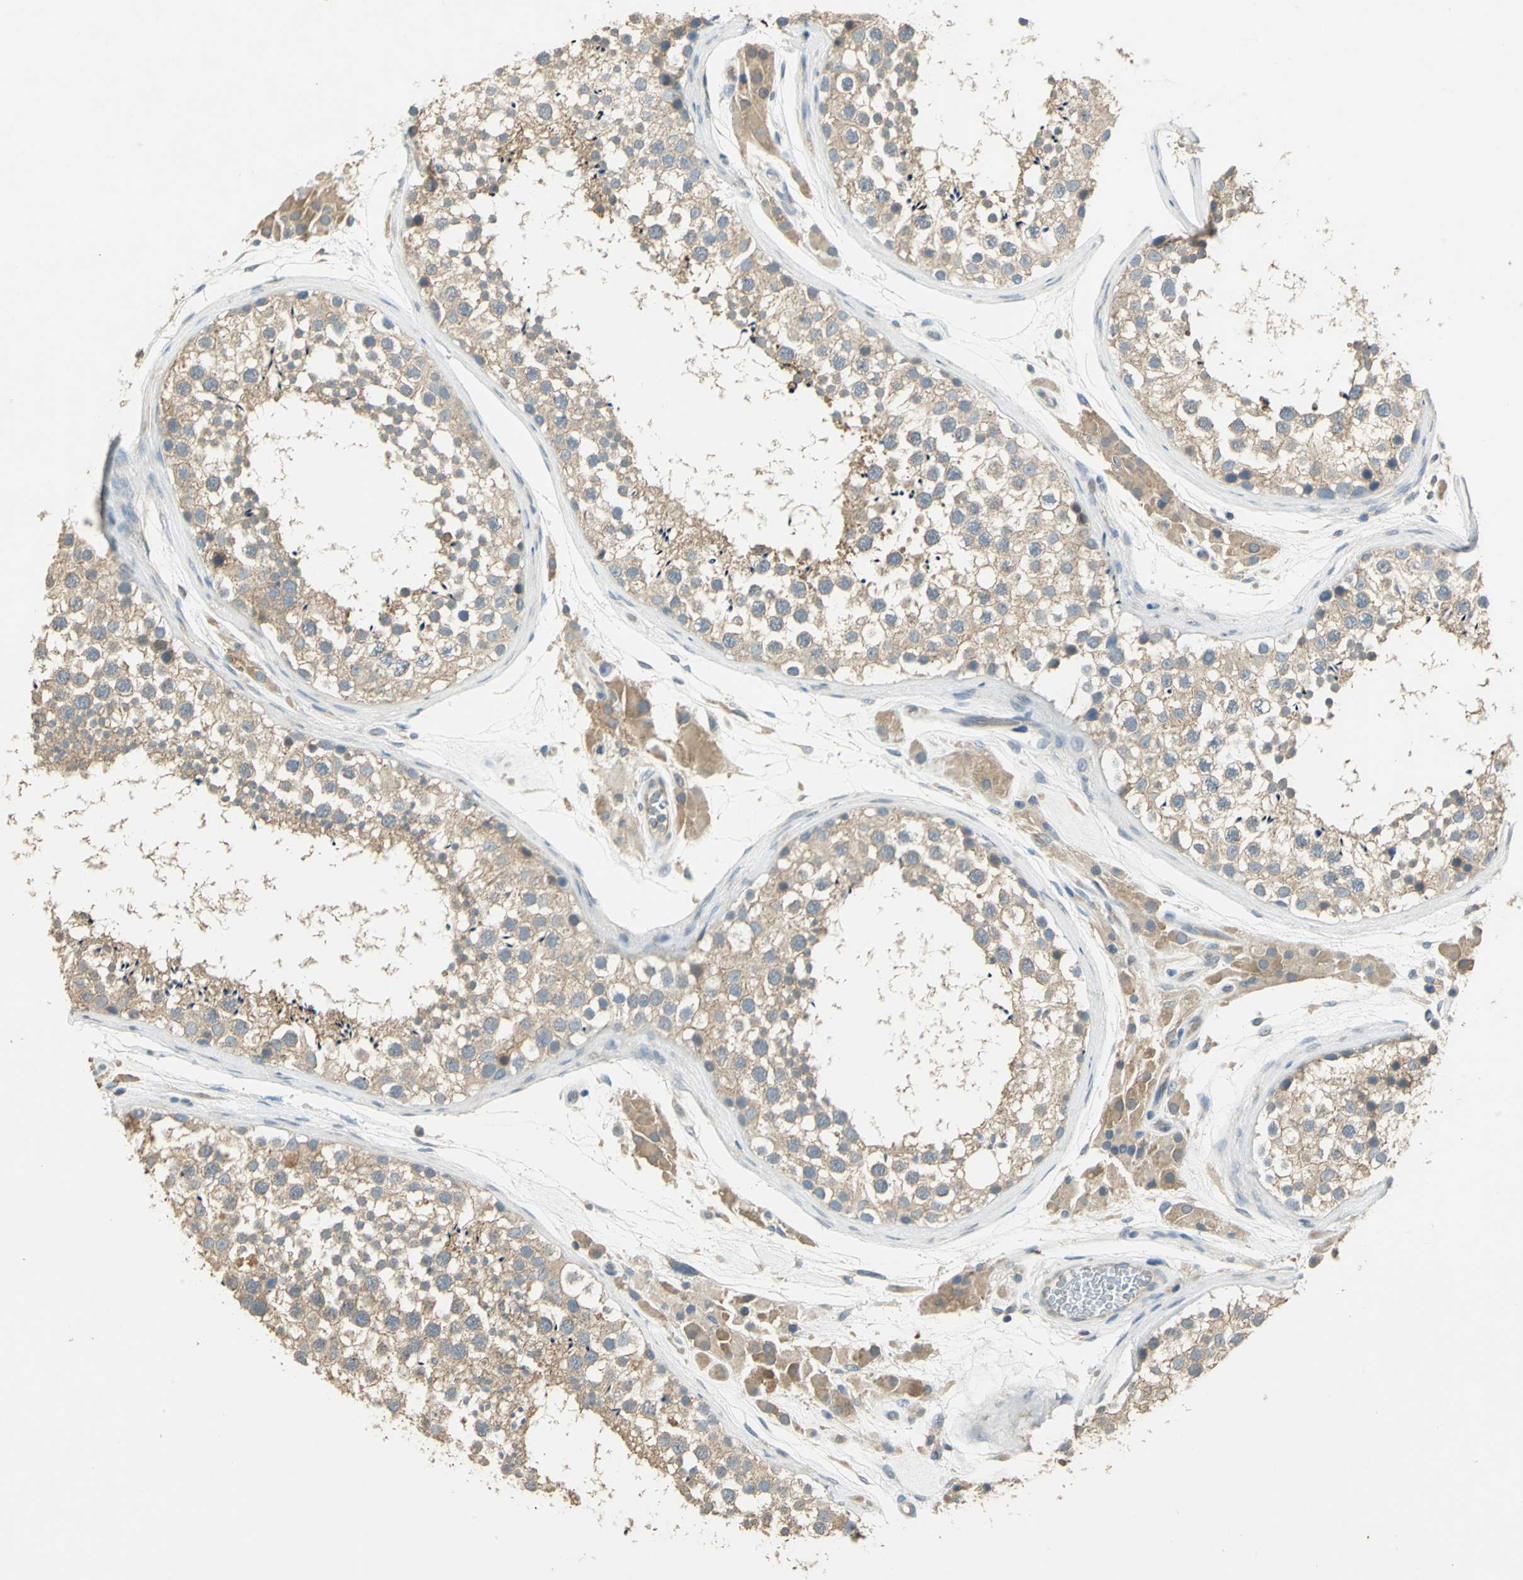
{"staining": {"intensity": "moderate", "quantity": ">75%", "location": "cytoplasmic/membranous"}, "tissue": "testis", "cell_type": "Cells in seminiferous ducts", "image_type": "normal", "snomed": [{"axis": "morphology", "description": "Normal tissue, NOS"}, {"axis": "topography", "description": "Testis"}], "caption": "Unremarkable testis reveals moderate cytoplasmic/membranous expression in approximately >75% of cells in seminiferous ducts, visualized by immunohistochemistry.", "gene": "SHC2", "patient": {"sex": "male", "age": 46}}